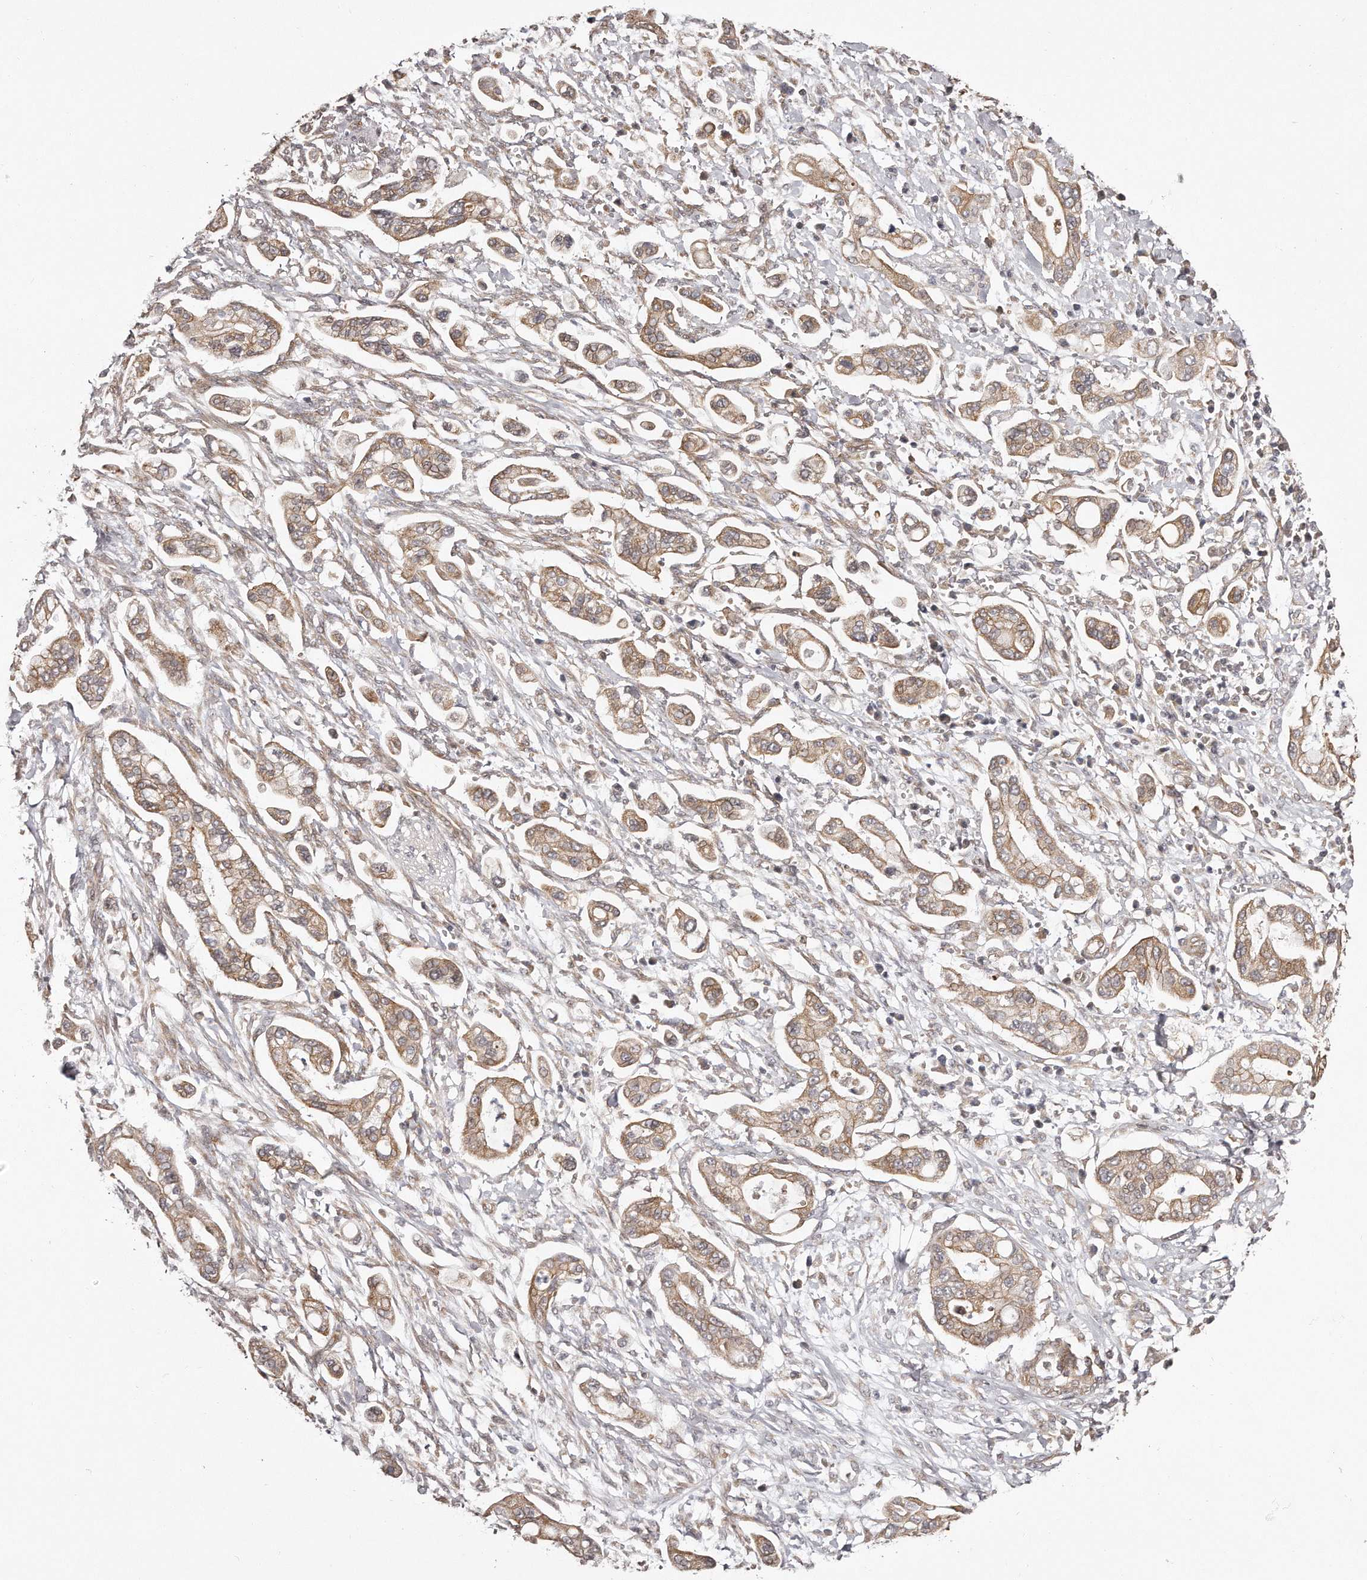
{"staining": {"intensity": "moderate", "quantity": ">75%", "location": "cytoplasmic/membranous"}, "tissue": "pancreatic cancer", "cell_type": "Tumor cells", "image_type": "cancer", "snomed": [{"axis": "morphology", "description": "Adenocarcinoma, NOS"}, {"axis": "topography", "description": "Pancreas"}], "caption": "A high-resolution micrograph shows IHC staining of adenocarcinoma (pancreatic), which demonstrates moderate cytoplasmic/membranous positivity in about >75% of tumor cells. (Brightfield microscopy of DAB IHC at high magnification).", "gene": "TRAPPC14", "patient": {"sex": "male", "age": 68}}